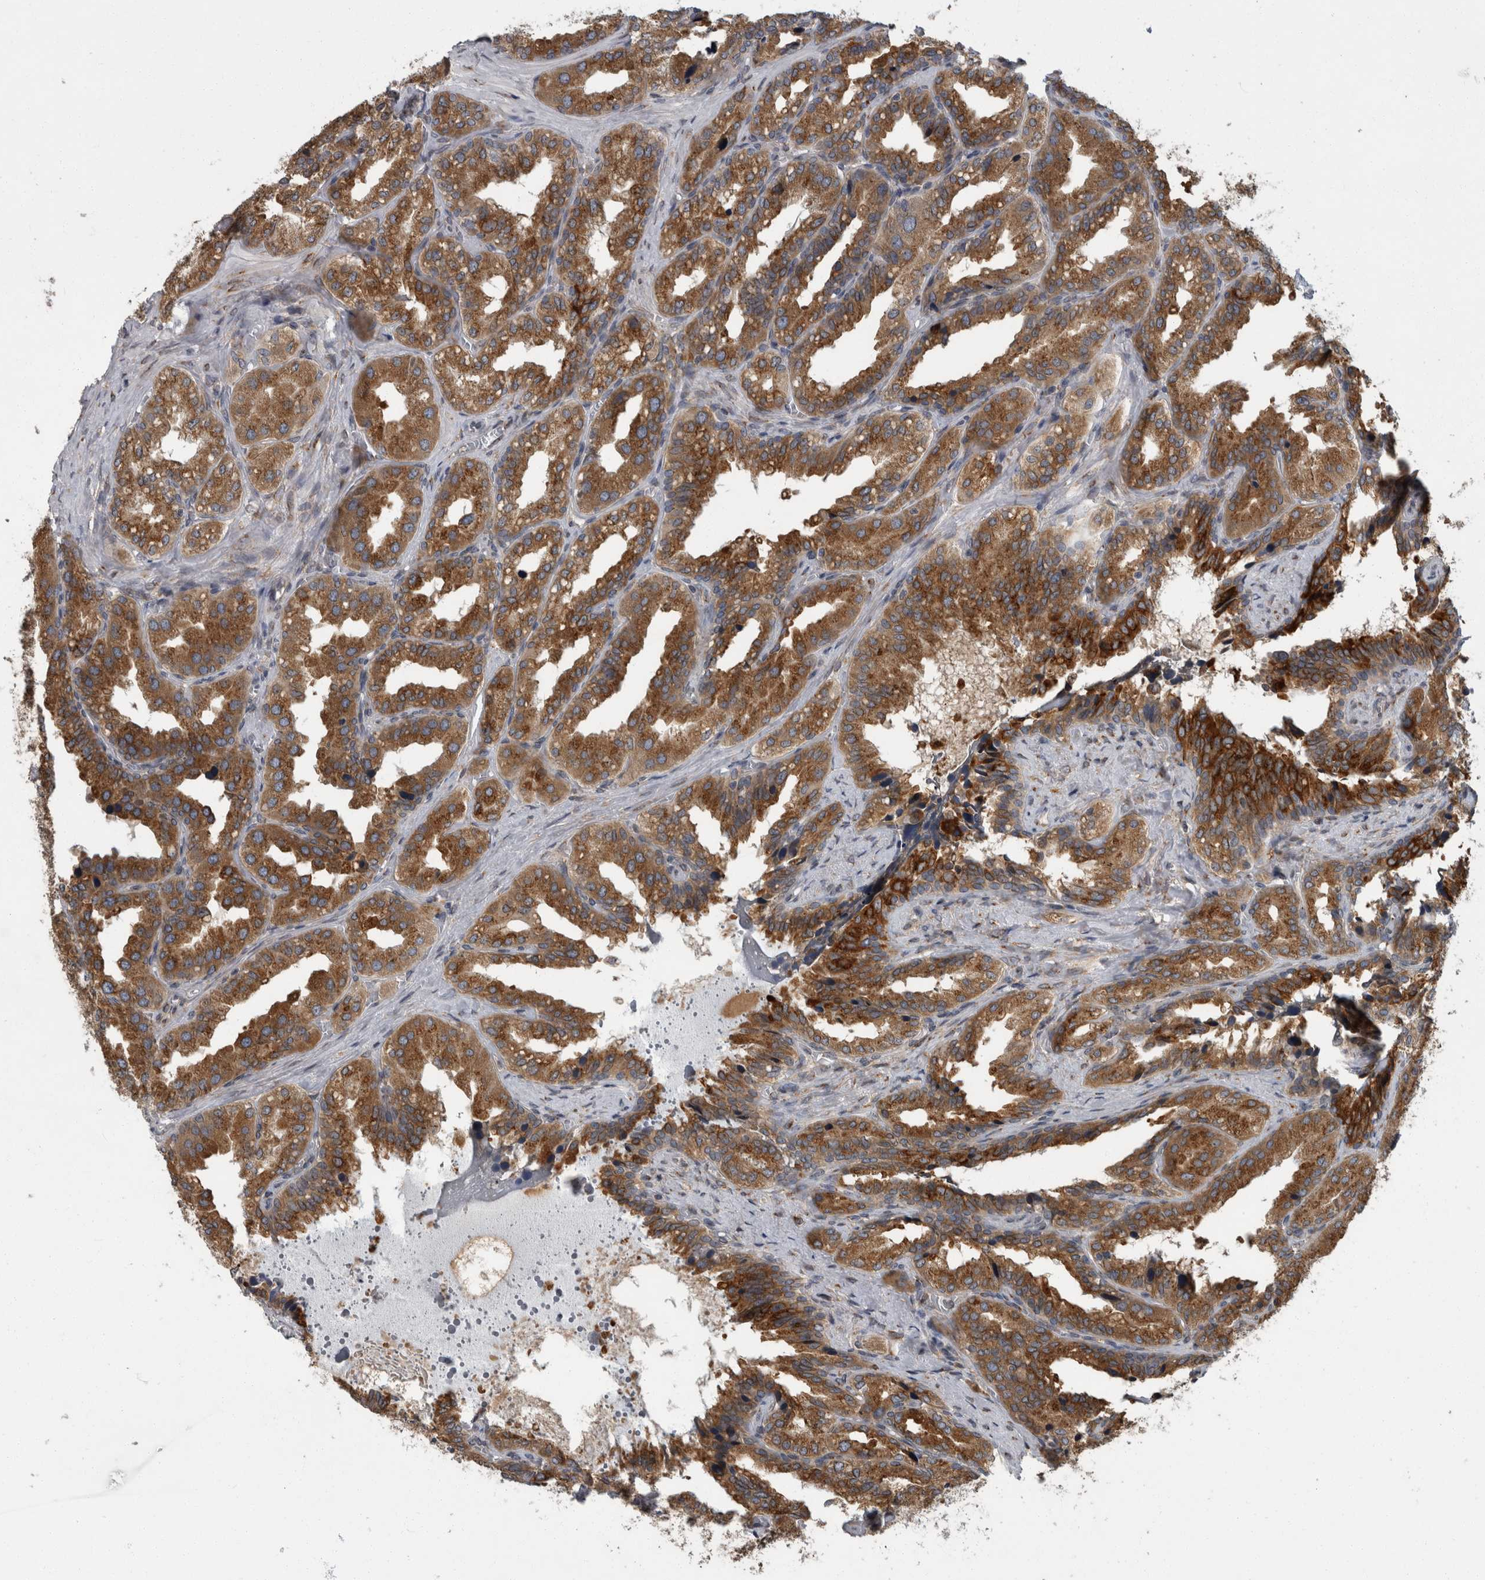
{"staining": {"intensity": "moderate", "quantity": ">75%", "location": "cytoplasmic/membranous"}, "tissue": "seminal vesicle", "cell_type": "Glandular cells", "image_type": "normal", "snomed": [{"axis": "morphology", "description": "Normal tissue, NOS"}, {"axis": "topography", "description": "Prostate"}, {"axis": "topography", "description": "Seminal veicle"}], "caption": "Immunohistochemistry (IHC) image of unremarkable human seminal vesicle stained for a protein (brown), which reveals medium levels of moderate cytoplasmic/membranous staining in approximately >75% of glandular cells.", "gene": "LMAN2L", "patient": {"sex": "male", "age": 51}}